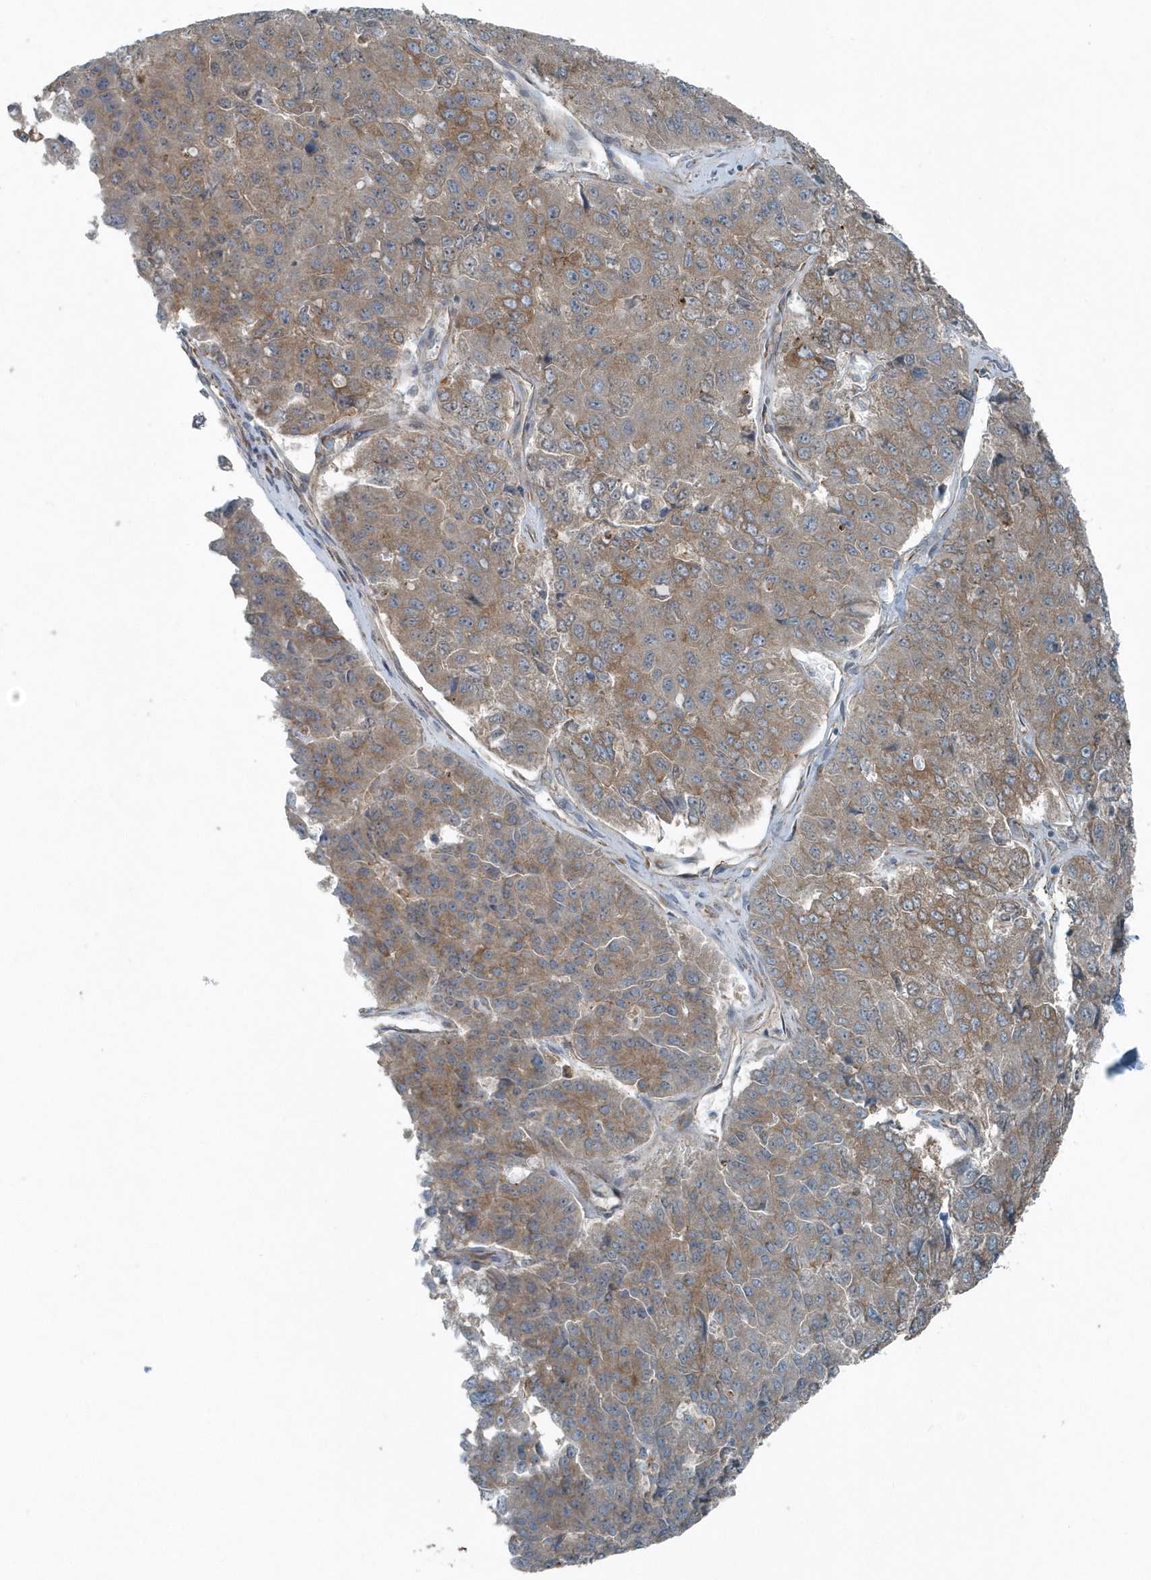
{"staining": {"intensity": "weak", "quantity": "25%-75%", "location": "cytoplasmic/membranous"}, "tissue": "pancreatic cancer", "cell_type": "Tumor cells", "image_type": "cancer", "snomed": [{"axis": "morphology", "description": "Adenocarcinoma, NOS"}, {"axis": "topography", "description": "Pancreas"}], "caption": "The photomicrograph exhibits staining of pancreatic cancer, revealing weak cytoplasmic/membranous protein staining (brown color) within tumor cells. (DAB IHC with brightfield microscopy, high magnification).", "gene": "GCC2", "patient": {"sex": "male", "age": 50}}